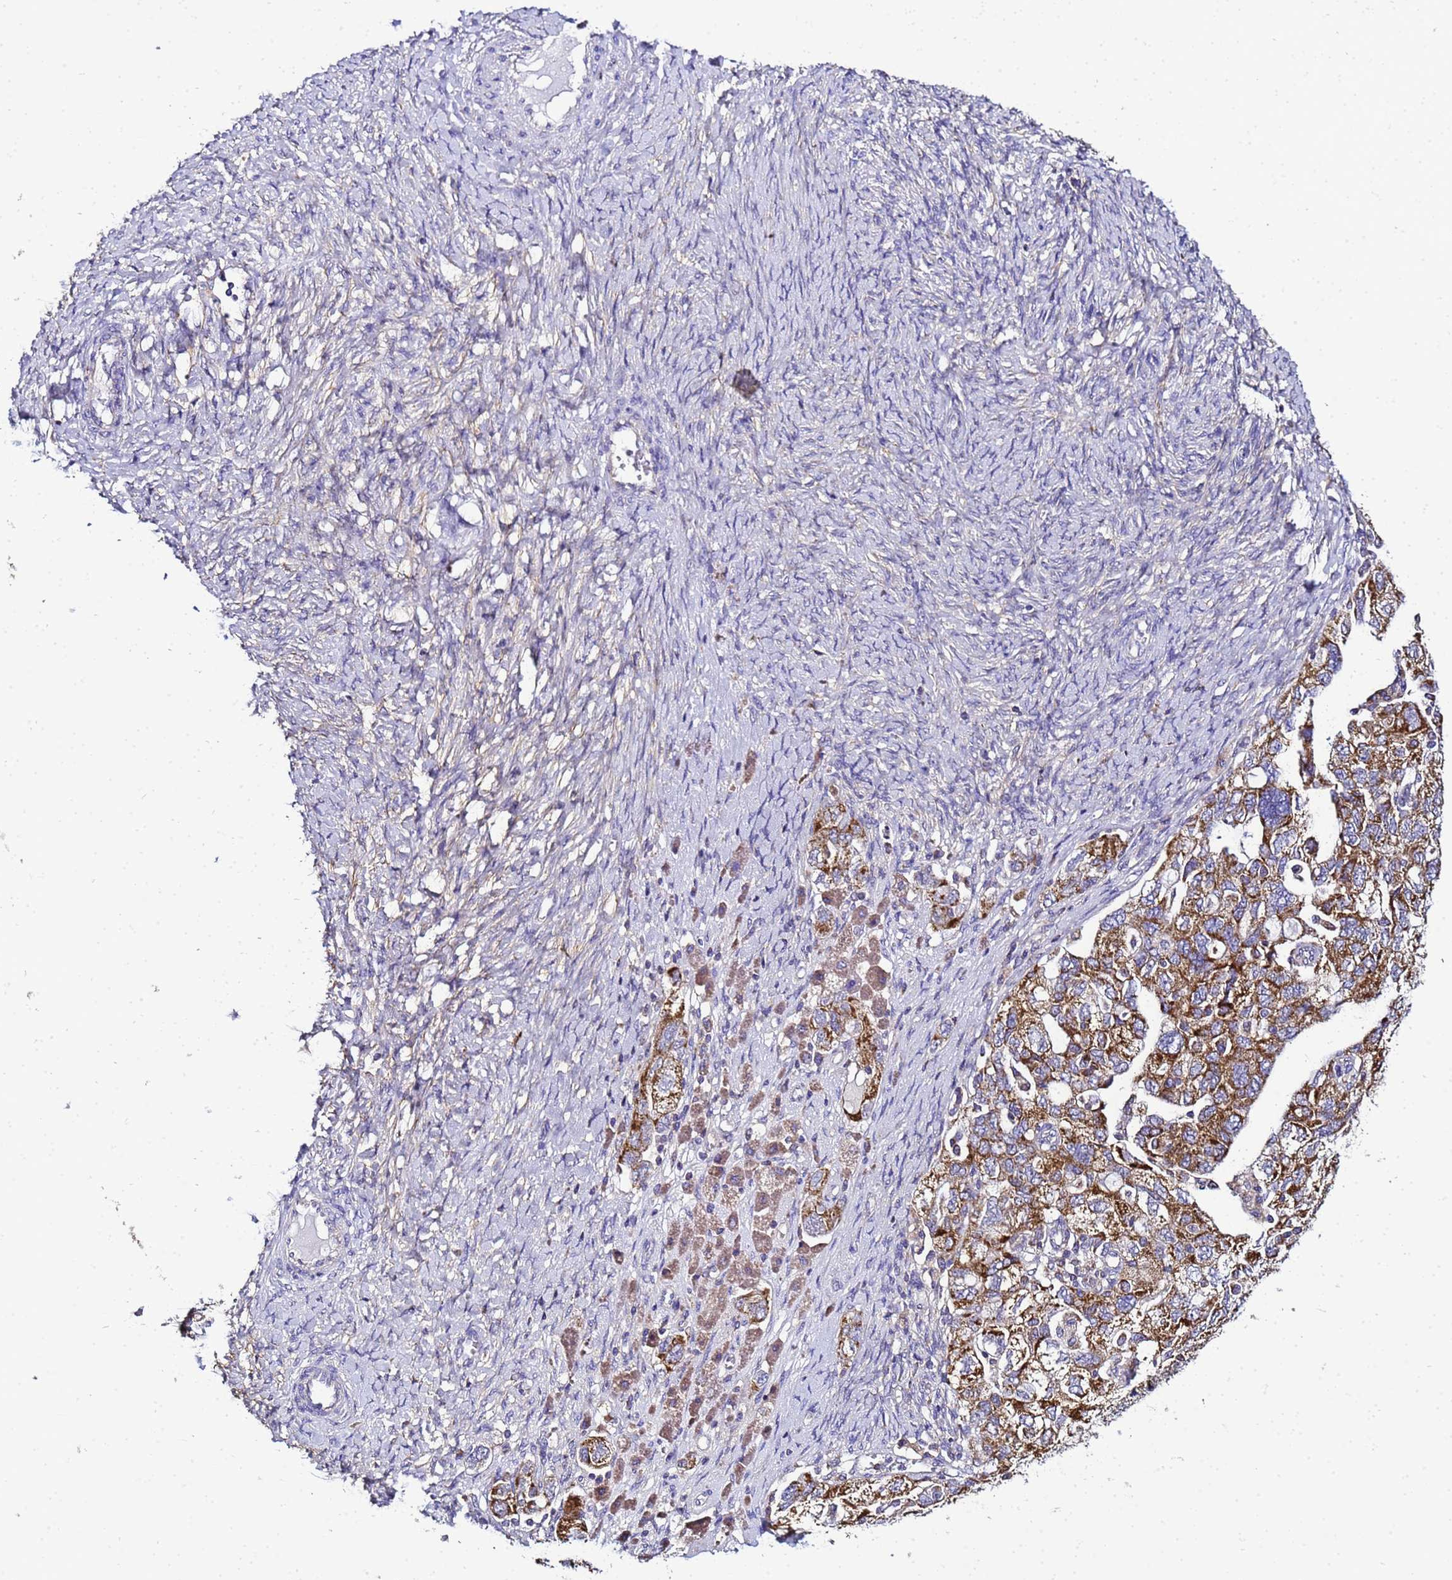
{"staining": {"intensity": "strong", "quantity": "25%-75%", "location": "cytoplasmic/membranous"}, "tissue": "ovarian cancer", "cell_type": "Tumor cells", "image_type": "cancer", "snomed": [{"axis": "morphology", "description": "Carcinoma, NOS"}, {"axis": "morphology", "description": "Cystadenocarcinoma, serous, NOS"}, {"axis": "topography", "description": "Ovary"}], "caption": "Immunohistochemical staining of ovarian cancer demonstrates high levels of strong cytoplasmic/membranous protein positivity in about 25%-75% of tumor cells.", "gene": "HIGD2A", "patient": {"sex": "female", "age": 69}}